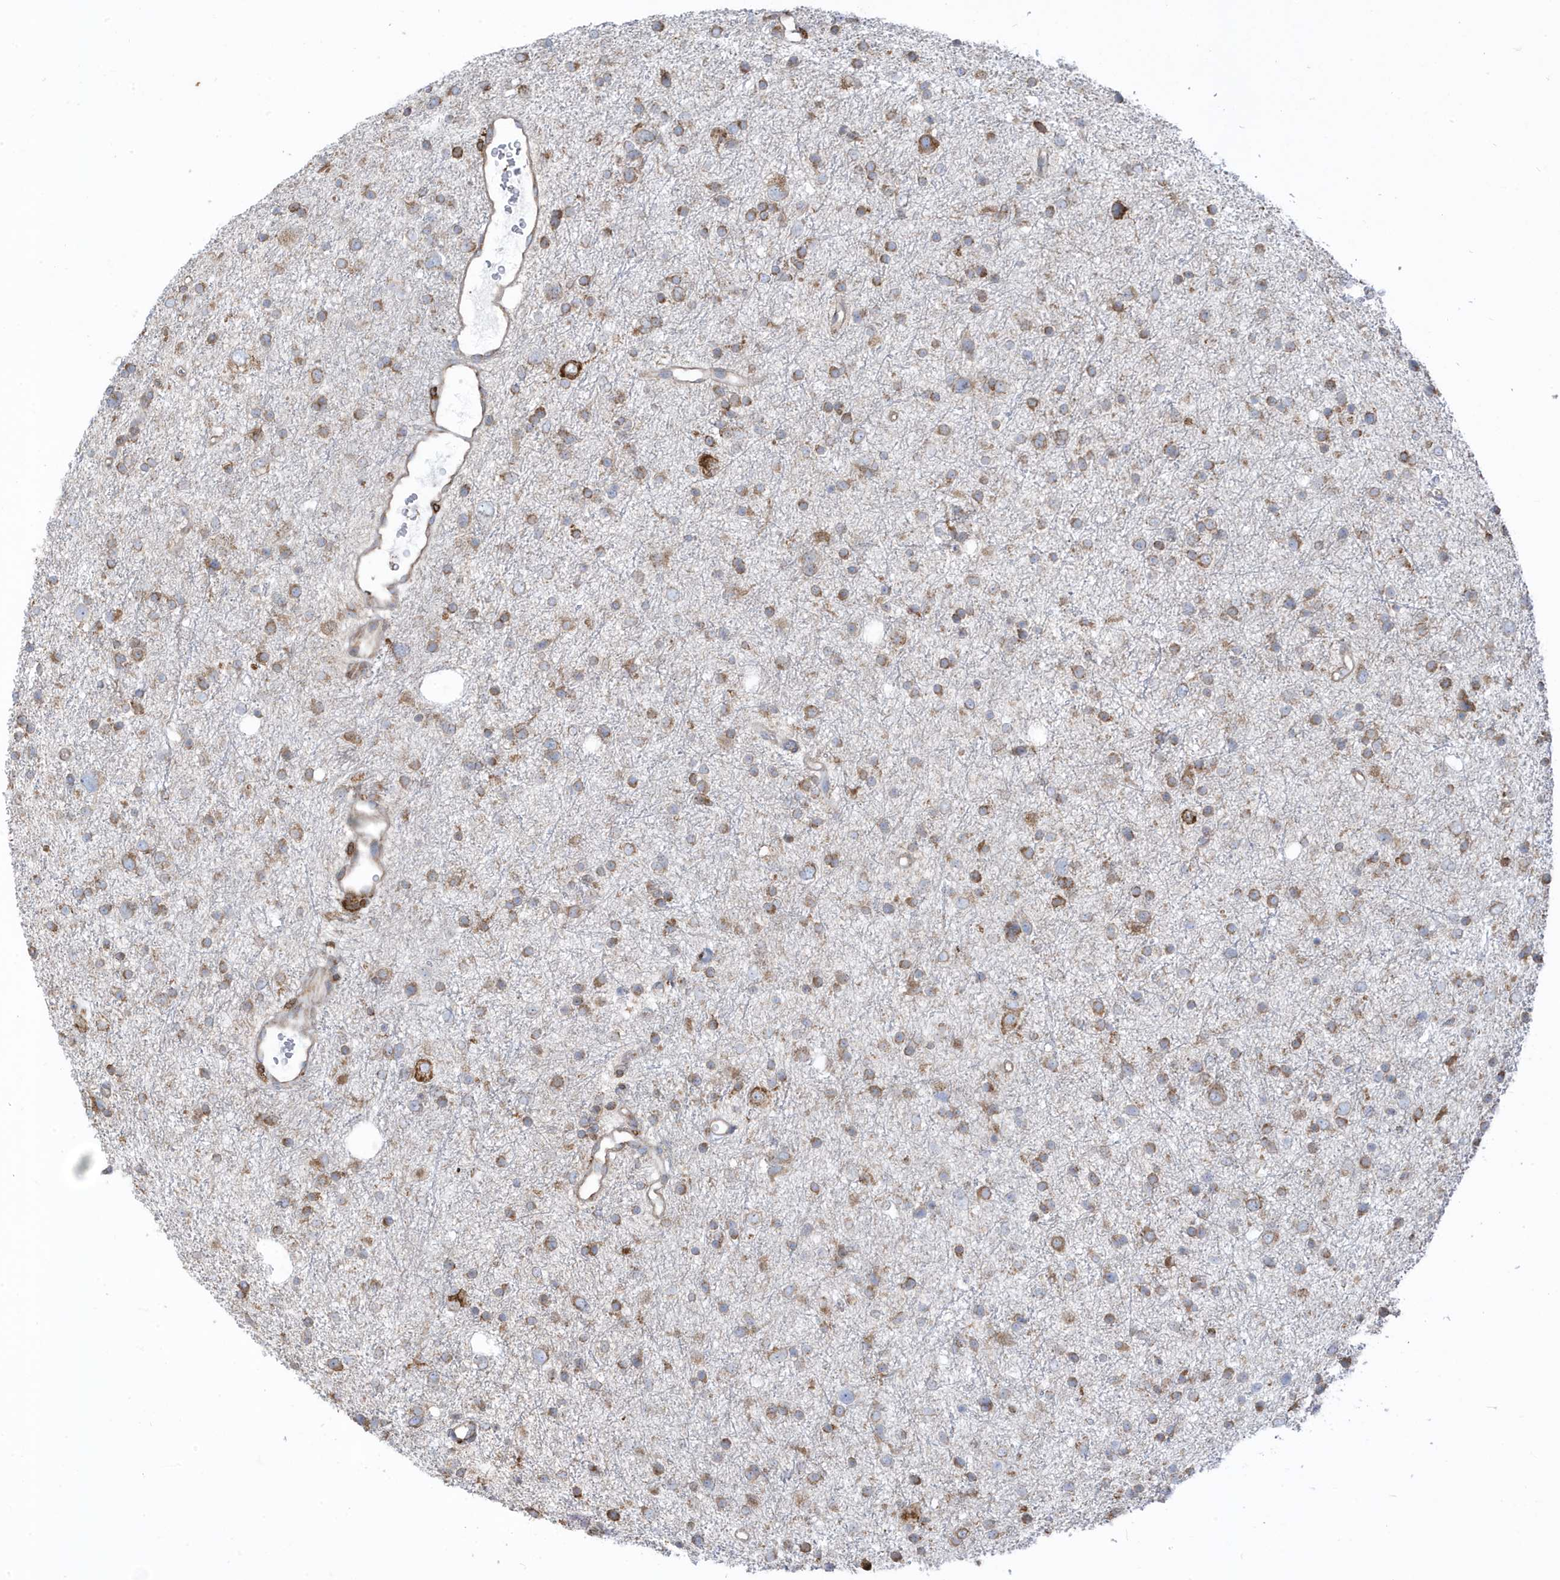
{"staining": {"intensity": "moderate", "quantity": ">75%", "location": "cytoplasmic/membranous"}, "tissue": "glioma", "cell_type": "Tumor cells", "image_type": "cancer", "snomed": [{"axis": "morphology", "description": "Glioma, malignant, Low grade"}, {"axis": "topography", "description": "Brain"}], "caption": "Moderate cytoplasmic/membranous expression for a protein is appreciated in about >75% of tumor cells of glioma using IHC.", "gene": "PDIA6", "patient": {"sex": "female", "age": 37}}